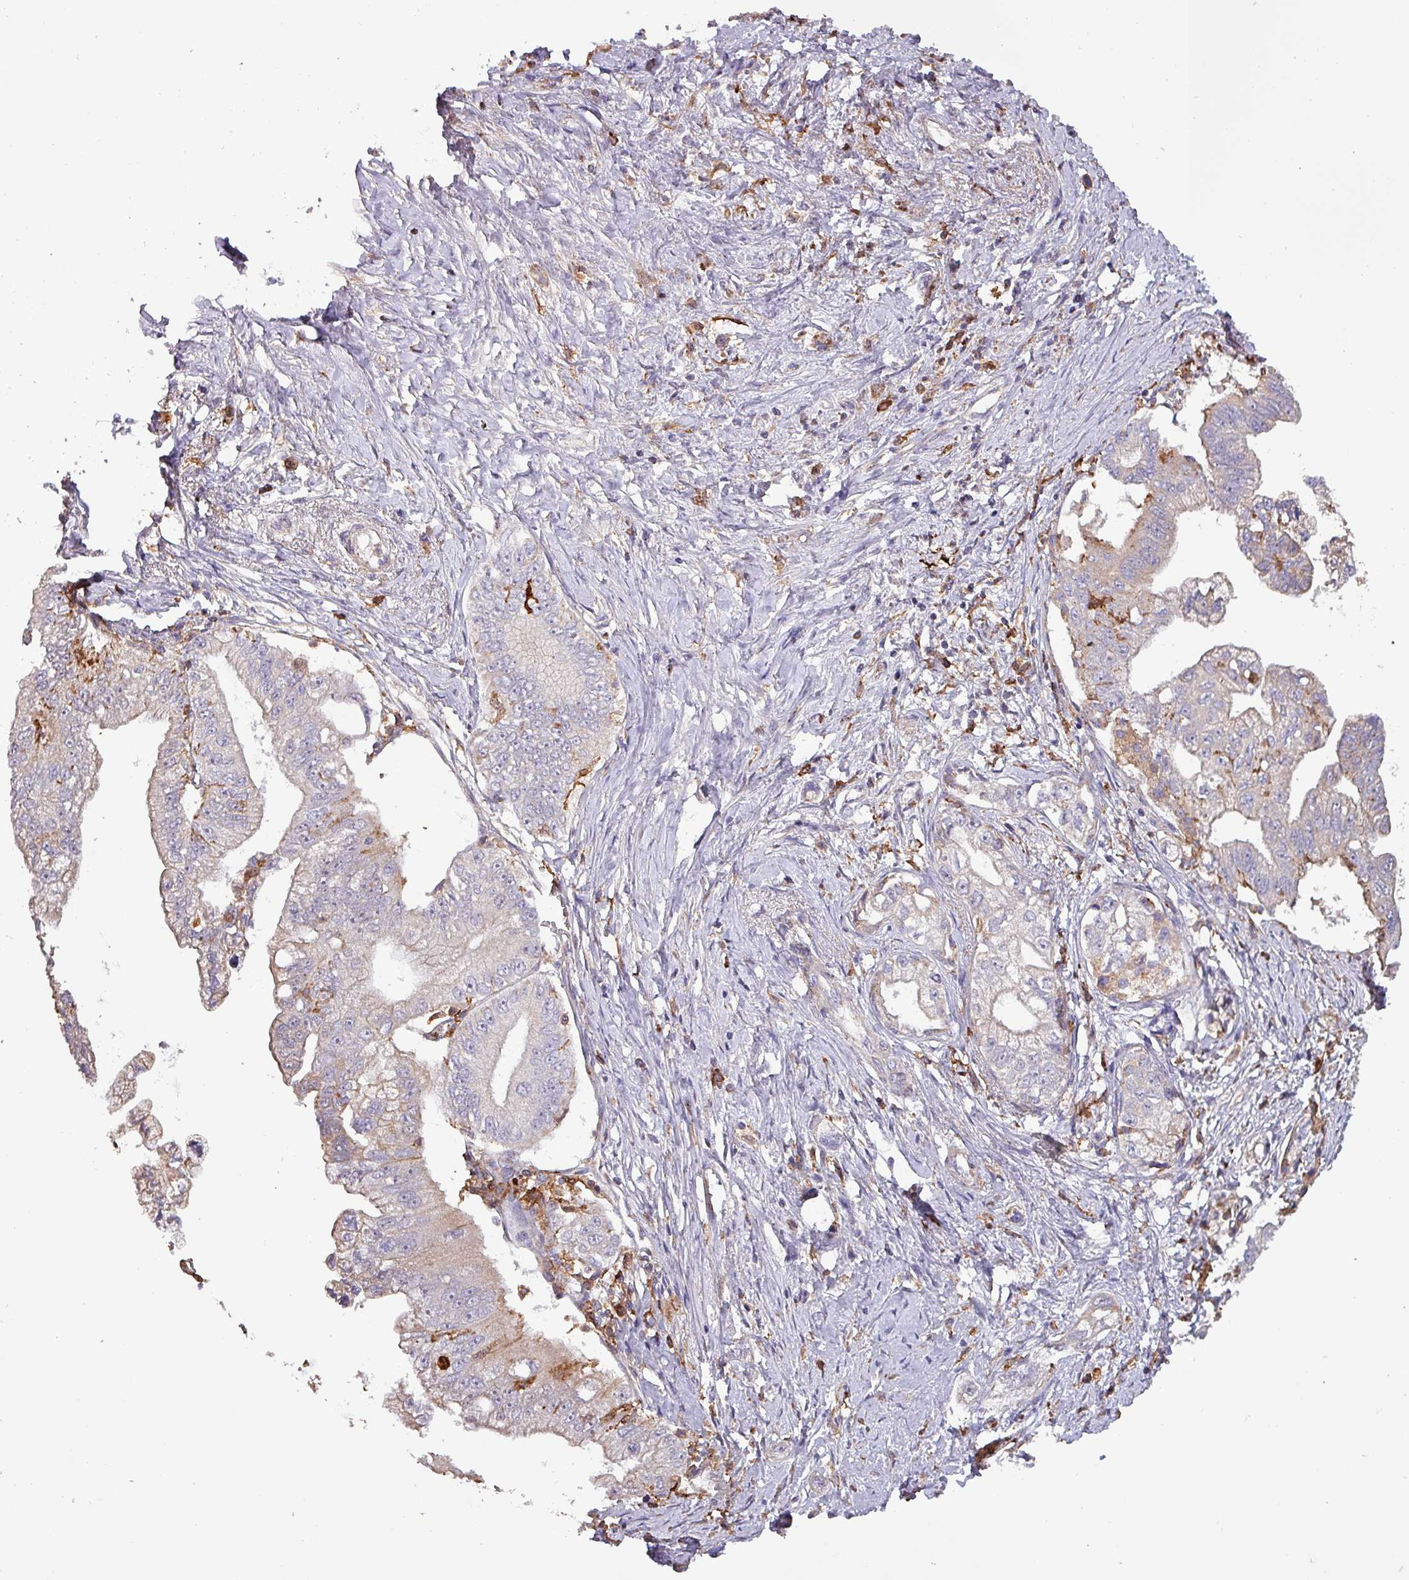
{"staining": {"intensity": "weak", "quantity": "<25%", "location": "cytoplasmic/membranous"}, "tissue": "pancreatic cancer", "cell_type": "Tumor cells", "image_type": "cancer", "snomed": [{"axis": "morphology", "description": "Adenocarcinoma, NOS"}, {"axis": "topography", "description": "Pancreas"}], "caption": "Immunohistochemistry (IHC) image of neoplastic tissue: pancreatic cancer stained with DAB demonstrates no significant protein staining in tumor cells.", "gene": "SCIN", "patient": {"sex": "male", "age": 70}}